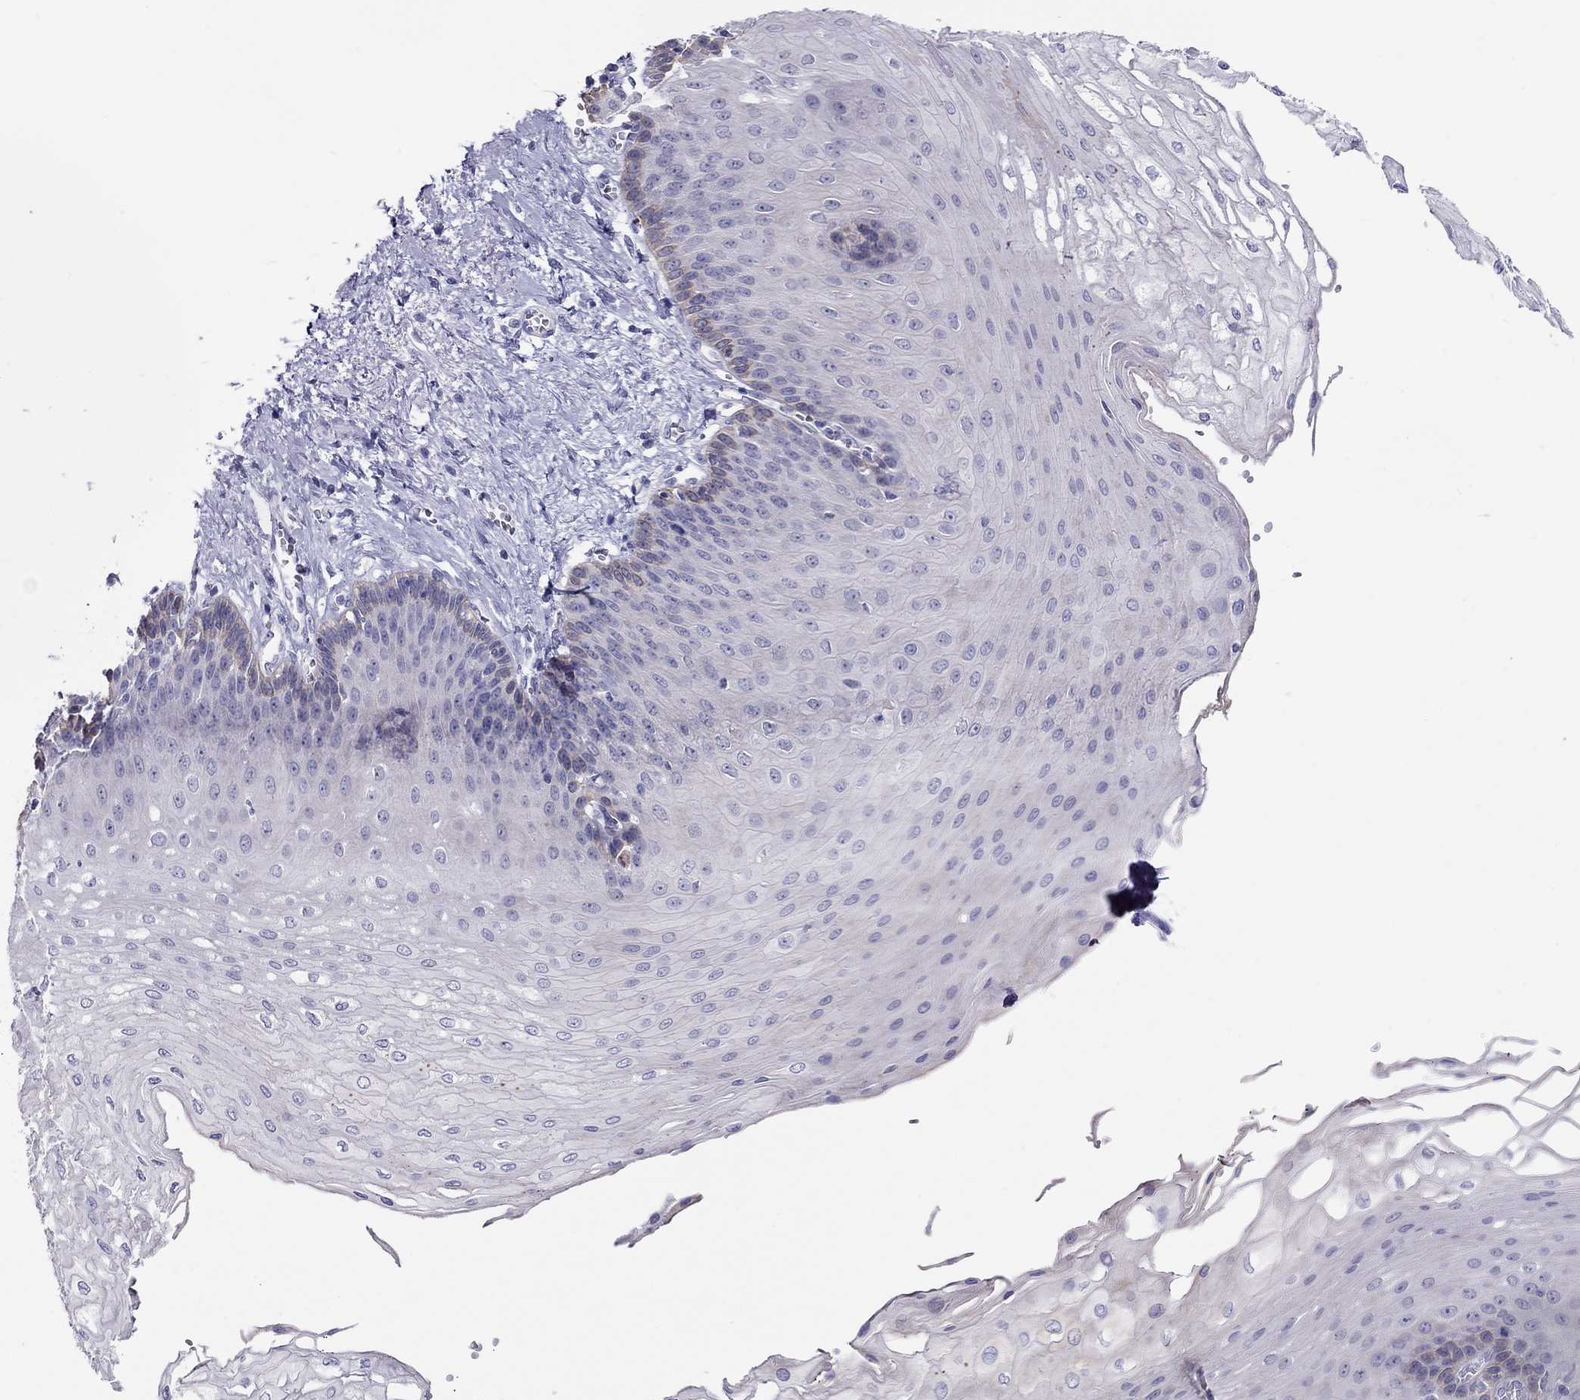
{"staining": {"intensity": "negative", "quantity": "none", "location": "none"}, "tissue": "esophagus", "cell_type": "Squamous epithelial cells", "image_type": "normal", "snomed": [{"axis": "morphology", "description": "Normal tissue, NOS"}, {"axis": "topography", "description": "Esophagus"}], "caption": "Human esophagus stained for a protein using IHC displays no expression in squamous epithelial cells.", "gene": "KCNV2", "patient": {"sex": "female", "age": 62}}